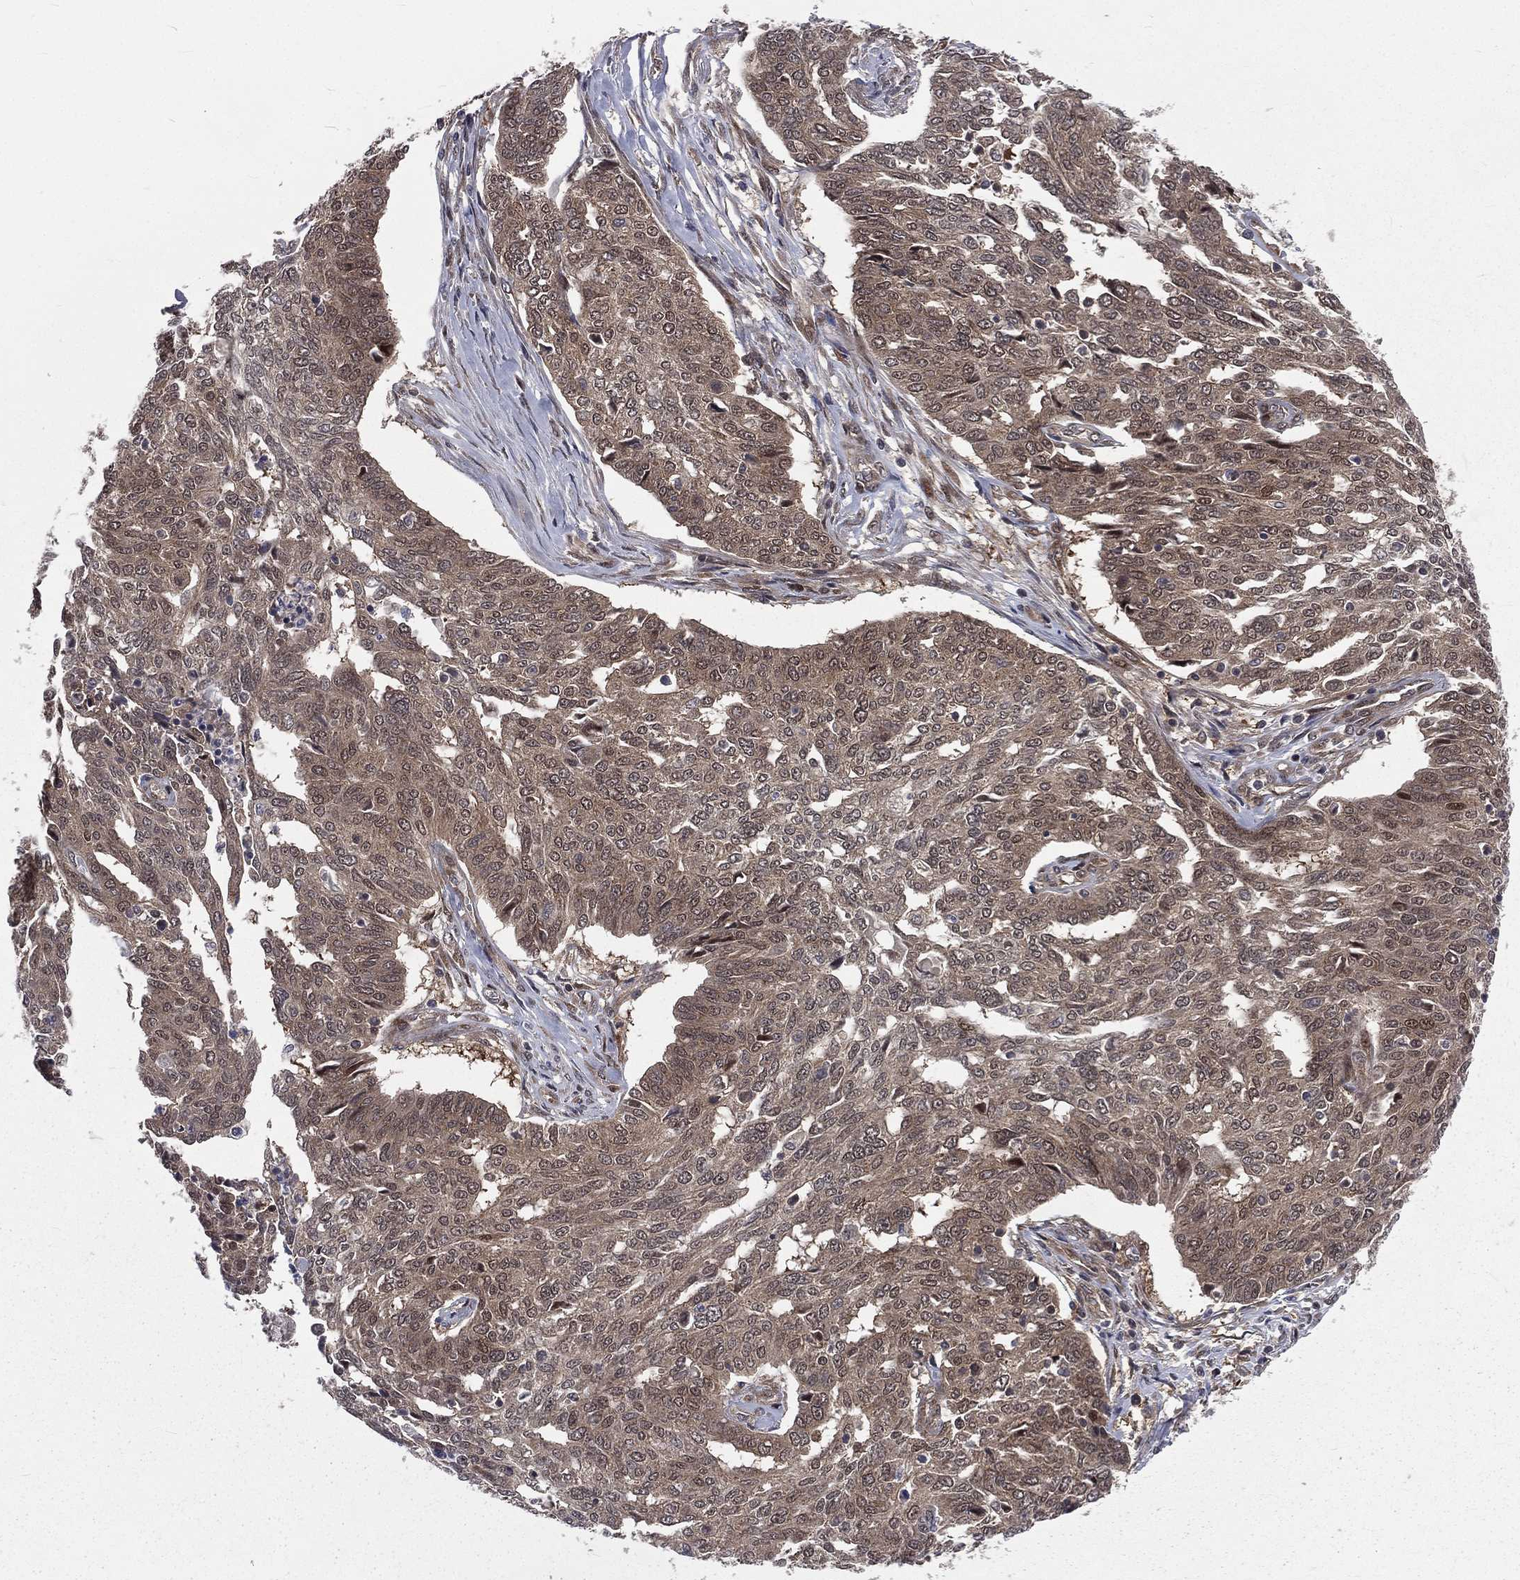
{"staining": {"intensity": "weak", "quantity": "25%-75%", "location": "cytoplasmic/membranous"}, "tissue": "ovarian cancer", "cell_type": "Tumor cells", "image_type": "cancer", "snomed": [{"axis": "morphology", "description": "Cystadenocarcinoma, serous, NOS"}, {"axis": "topography", "description": "Ovary"}], "caption": "IHC image of human serous cystadenocarcinoma (ovarian) stained for a protein (brown), which displays low levels of weak cytoplasmic/membranous expression in approximately 25%-75% of tumor cells.", "gene": "ARL3", "patient": {"sex": "female", "age": 67}}